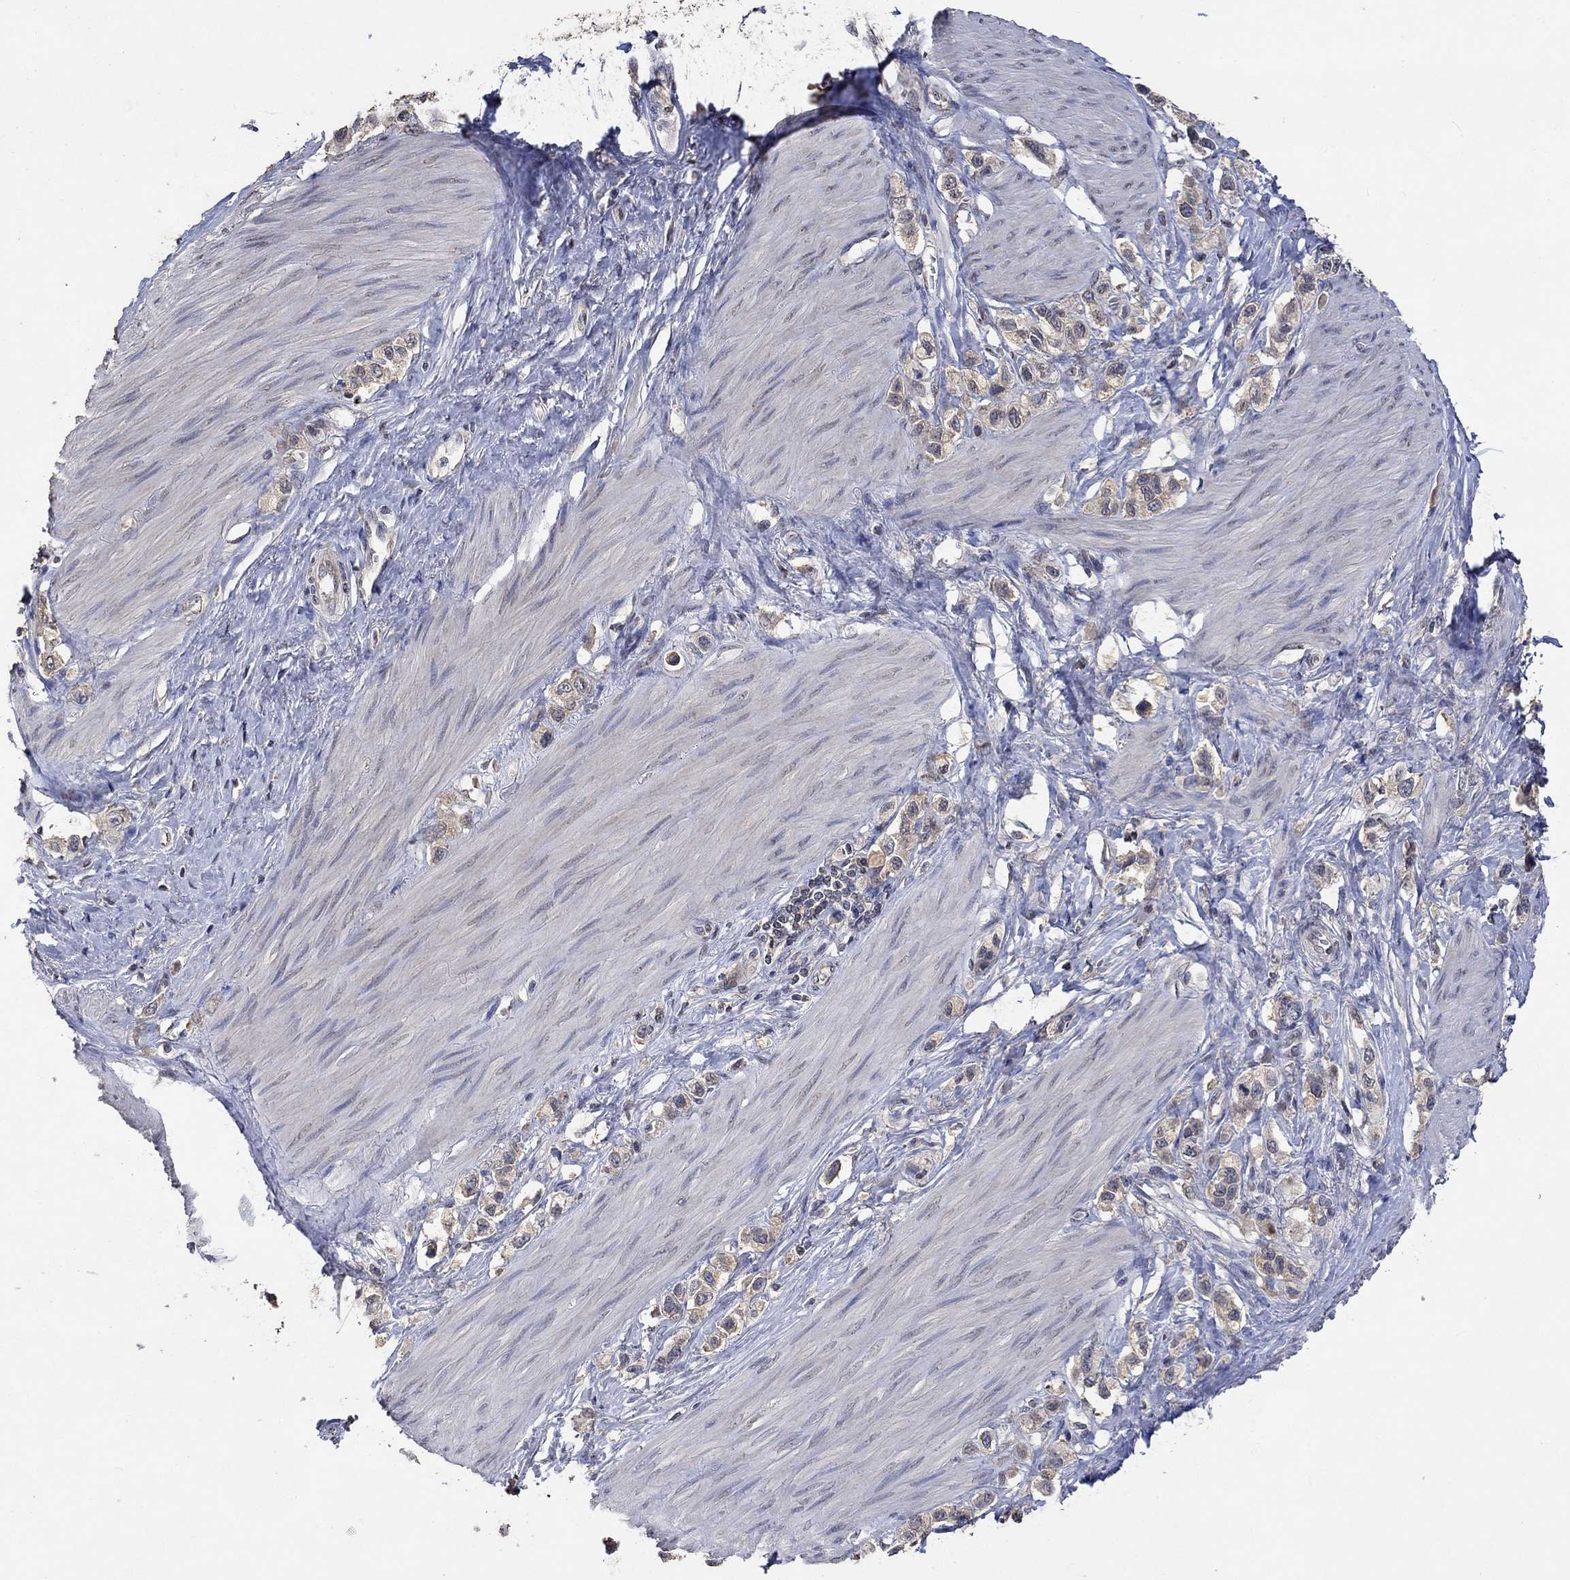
{"staining": {"intensity": "weak", "quantity": ">75%", "location": "cytoplasmic/membranous"}, "tissue": "stomach cancer", "cell_type": "Tumor cells", "image_type": "cancer", "snomed": [{"axis": "morphology", "description": "Normal tissue, NOS"}, {"axis": "morphology", "description": "Adenocarcinoma, NOS"}, {"axis": "morphology", "description": "Adenocarcinoma, High grade"}, {"axis": "topography", "description": "Stomach, upper"}, {"axis": "topography", "description": "Stomach"}], "caption": "About >75% of tumor cells in human stomach cancer (high-grade adenocarcinoma) reveal weak cytoplasmic/membranous protein expression as visualized by brown immunohistochemical staining.", "gene": "PTPN20", "patient": {"sex": "female", "age": 65}}